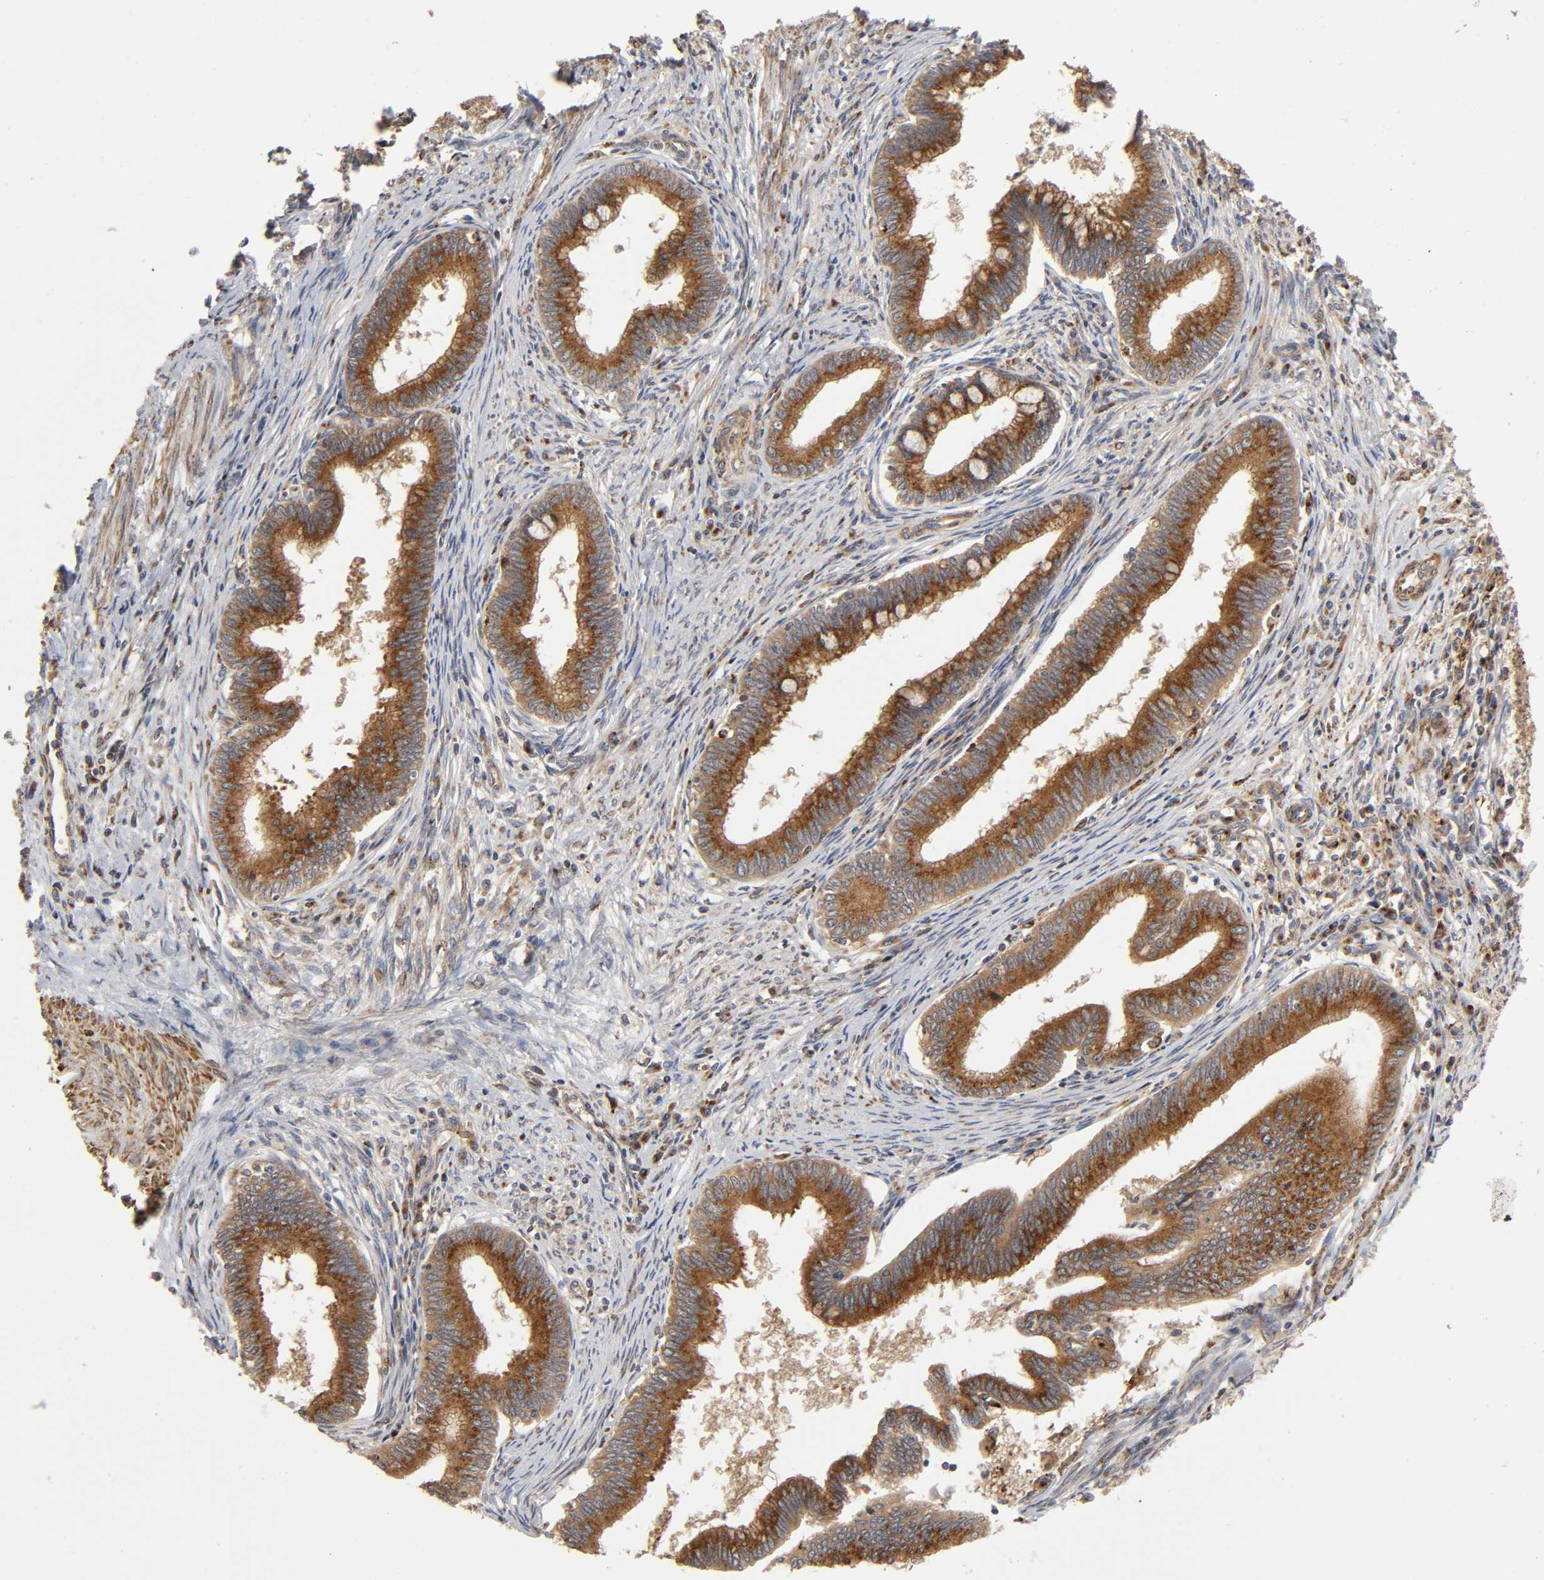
{"staining": {"intensity": "strong", "quantity": ">75%", "location": "cytoplasmic/membranous"}, "tissue": "cervical cancer", "cell_type": "Tumor cells", "image_type": "cancer", "snomed": [{"axis": "morphology", "description": "Adenocarcinoma, NOS"}, {"axis": "topography", "description": "Cervix"}], "caption": "High-magnification brightfield microscopy of cervical adenocarcinoma stained with DAB (brown) and counterstained with hematoxylin (blue). tumor cells exhibit strong cytoplasmic/membranous expression is seen in about>75% of cells. Ihc stains the protein of interest in brown and the nuclei are stained blue.", "gene": "GNPTG", "patient": {"sex": "female", "age": 36}}